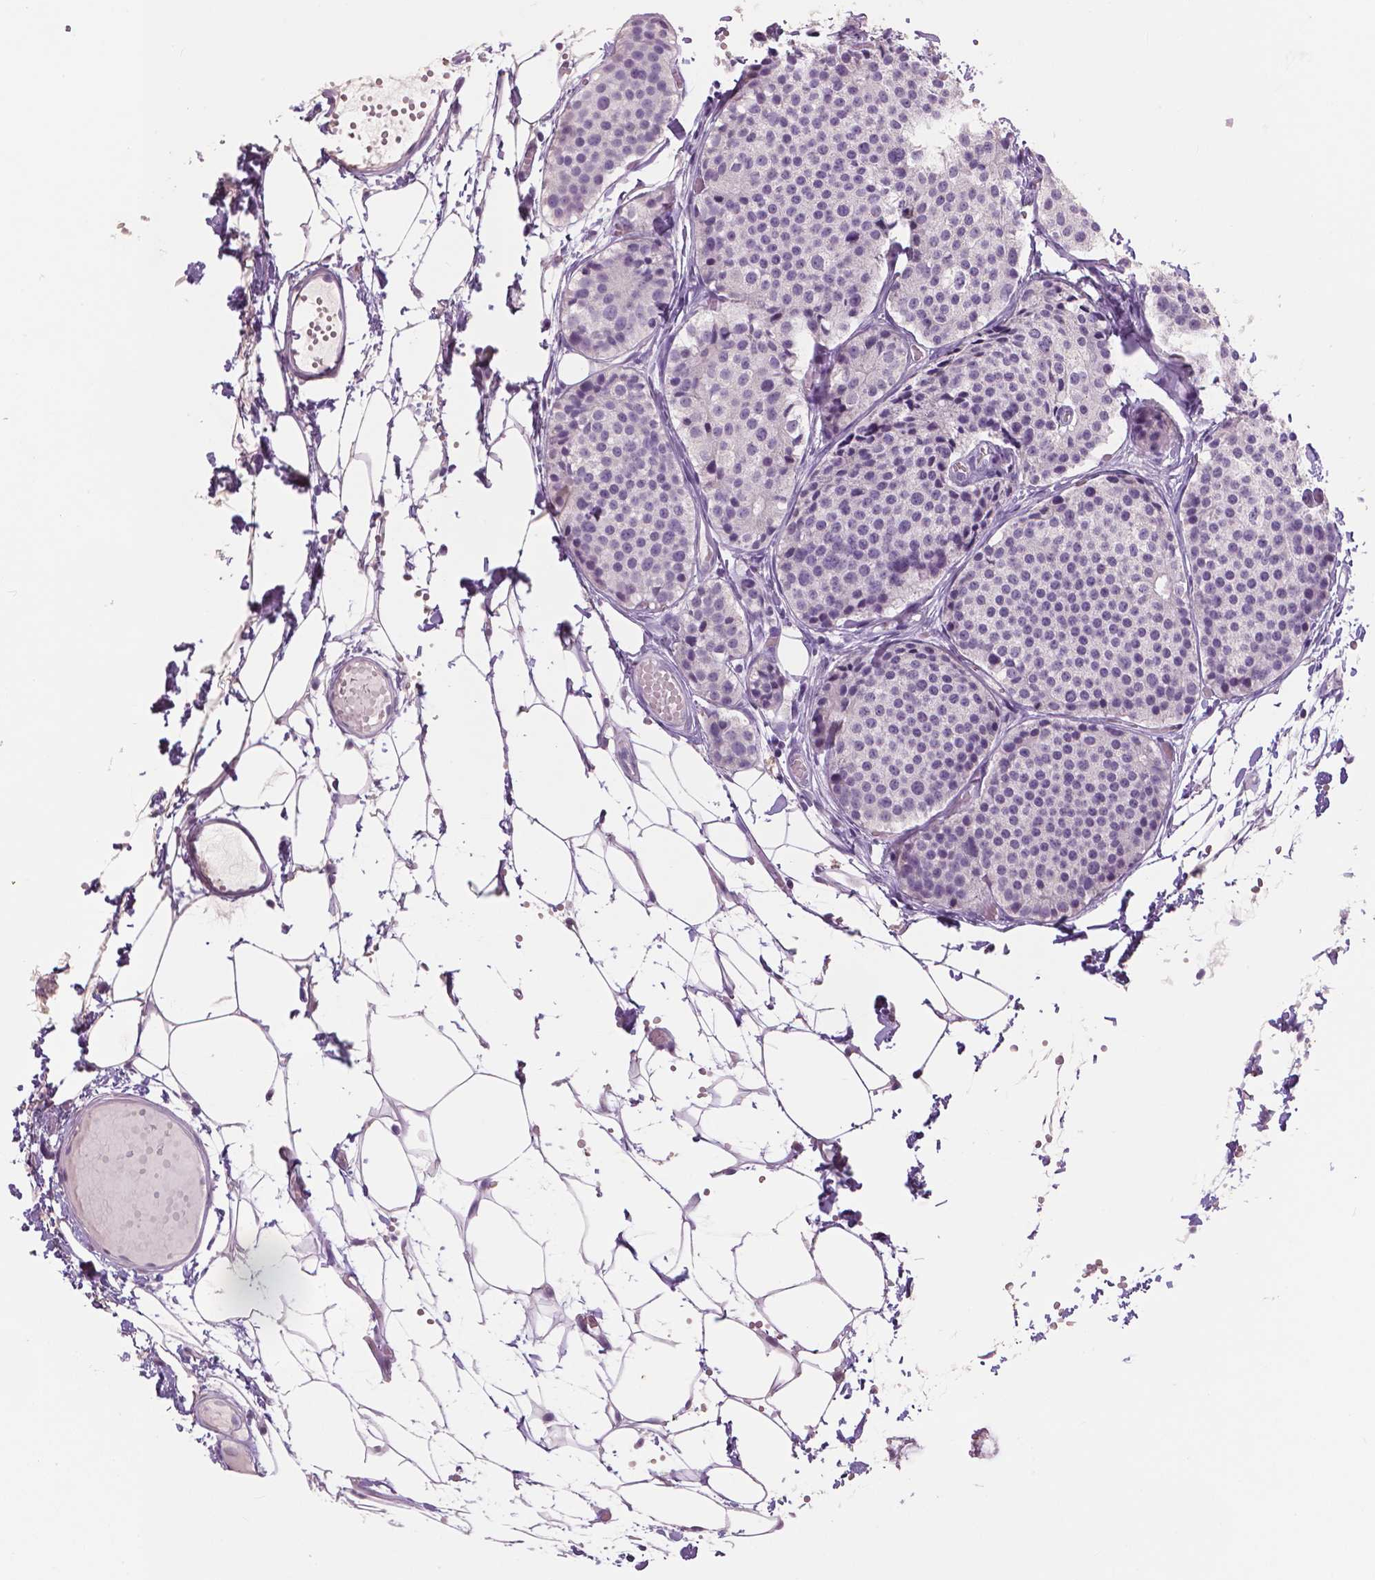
{"staining": {"intensity": "negative", "quantity": "none", "location": "none"}, "tissue": "carcinoid", "cell_type": "Tumor cells", "image_type": "cancer", "snomed": [{"axis": "morphology", "description": "Carcinoid, malignant, NOS"}, {"axis": "topography", "description": "Small intestine"}], "caption": "DAB immunohistochemical staining of human carcinoid exhibits no significant staining in tumor cells.", "gene": "NECAB1", "patient": {"sex": "female", "age": 65}}